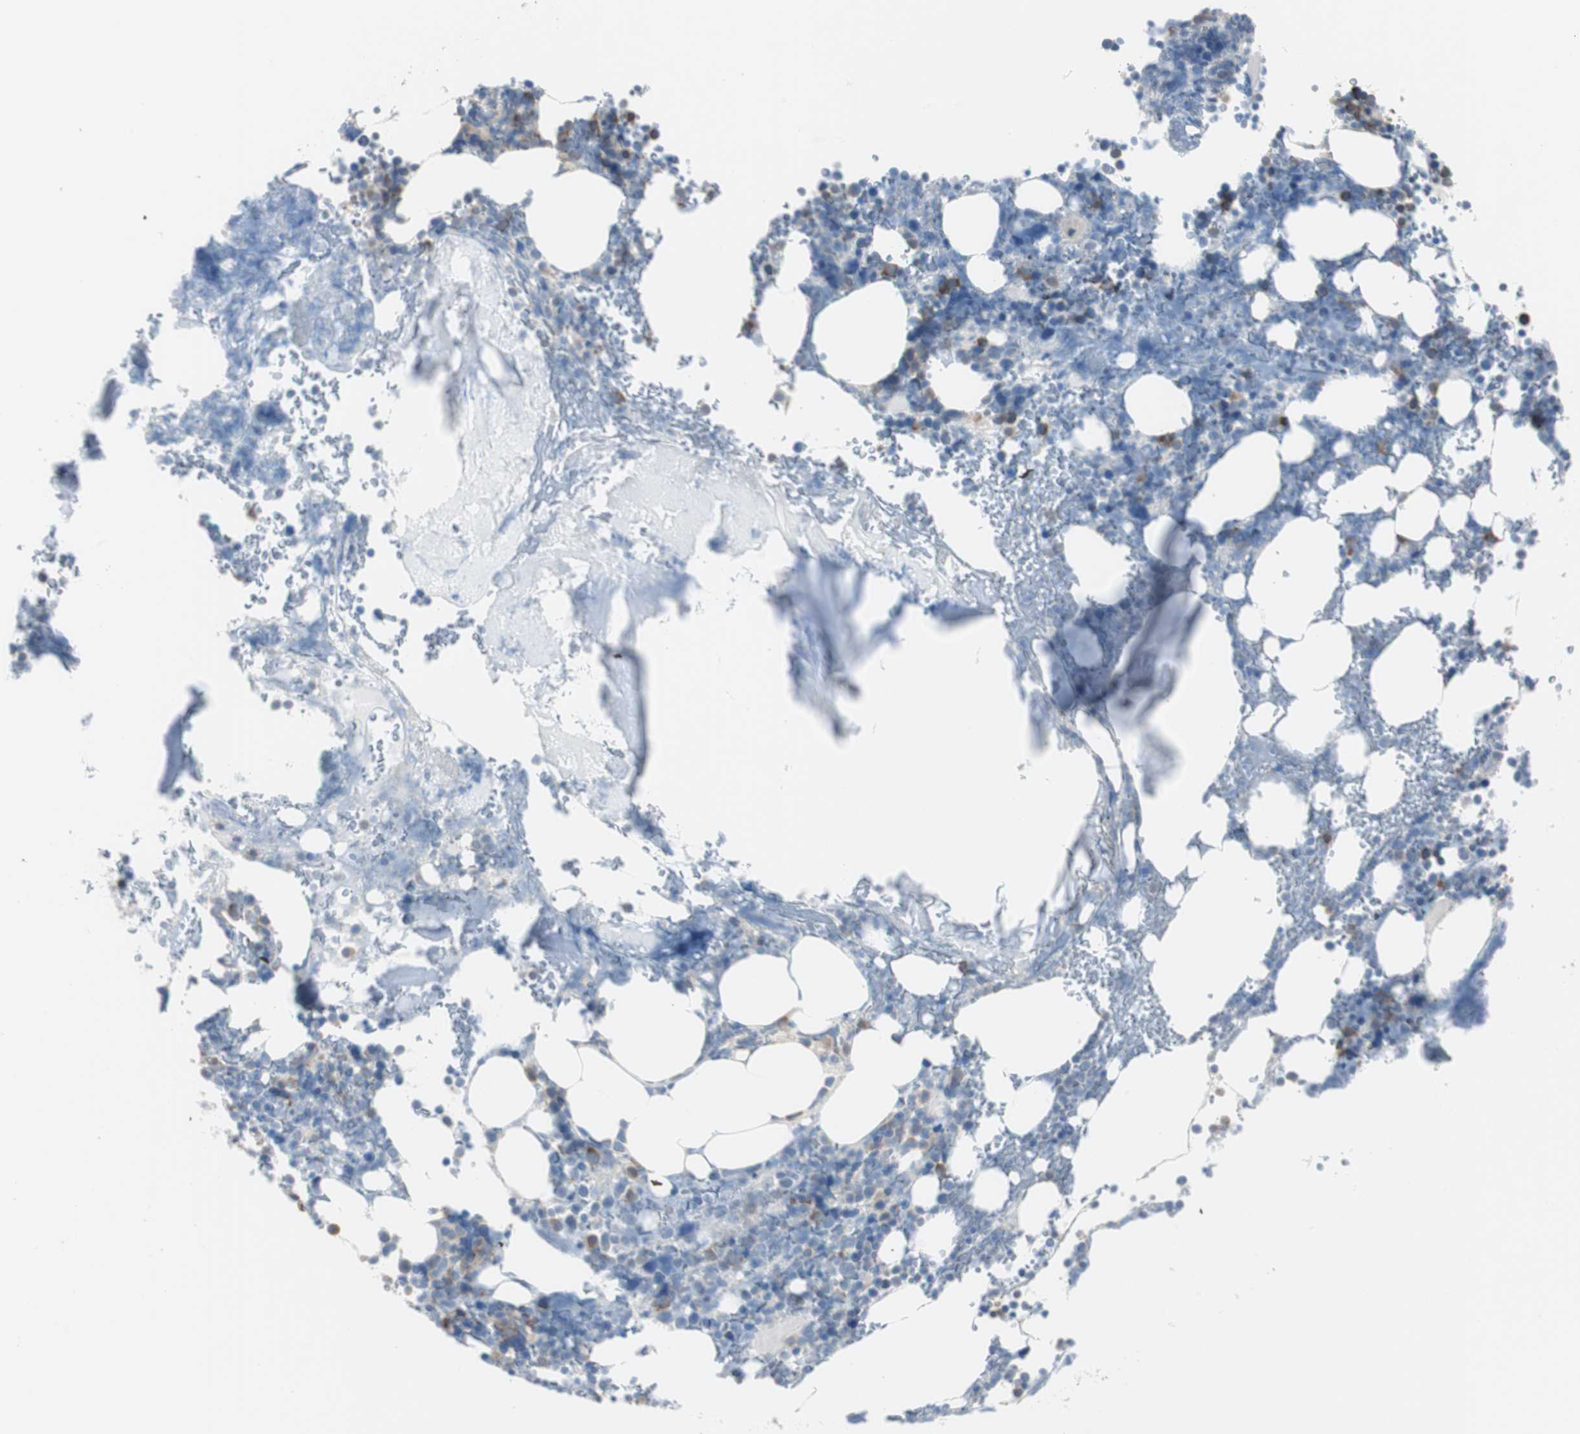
{"staining": {"intensity": "moderate", "quantity": "<25%", "location": "cytoplasmic/membranous"}, "tissue": "bone marrow", "cell_type": "Hematopoietic cells", "image_type": "normal", "snomed": [{"axis": "morphology", "description": "Normal tissue, NOS"}, {"axis": "topography", "description": "Bone marrow"}], "caption": "DAB (3,3'-diaminobenzidine) immunohistochemical staining of benign human bone marrow exhibits moderate cytoplasmic/membranous protein positivity in approximately <25% of hematopoietic cells. Ihc stains the protein of interest in brown and the nuclei are stained blue.", "gene": "RPS12", "patient": {"sex": "female", "age": 66}}